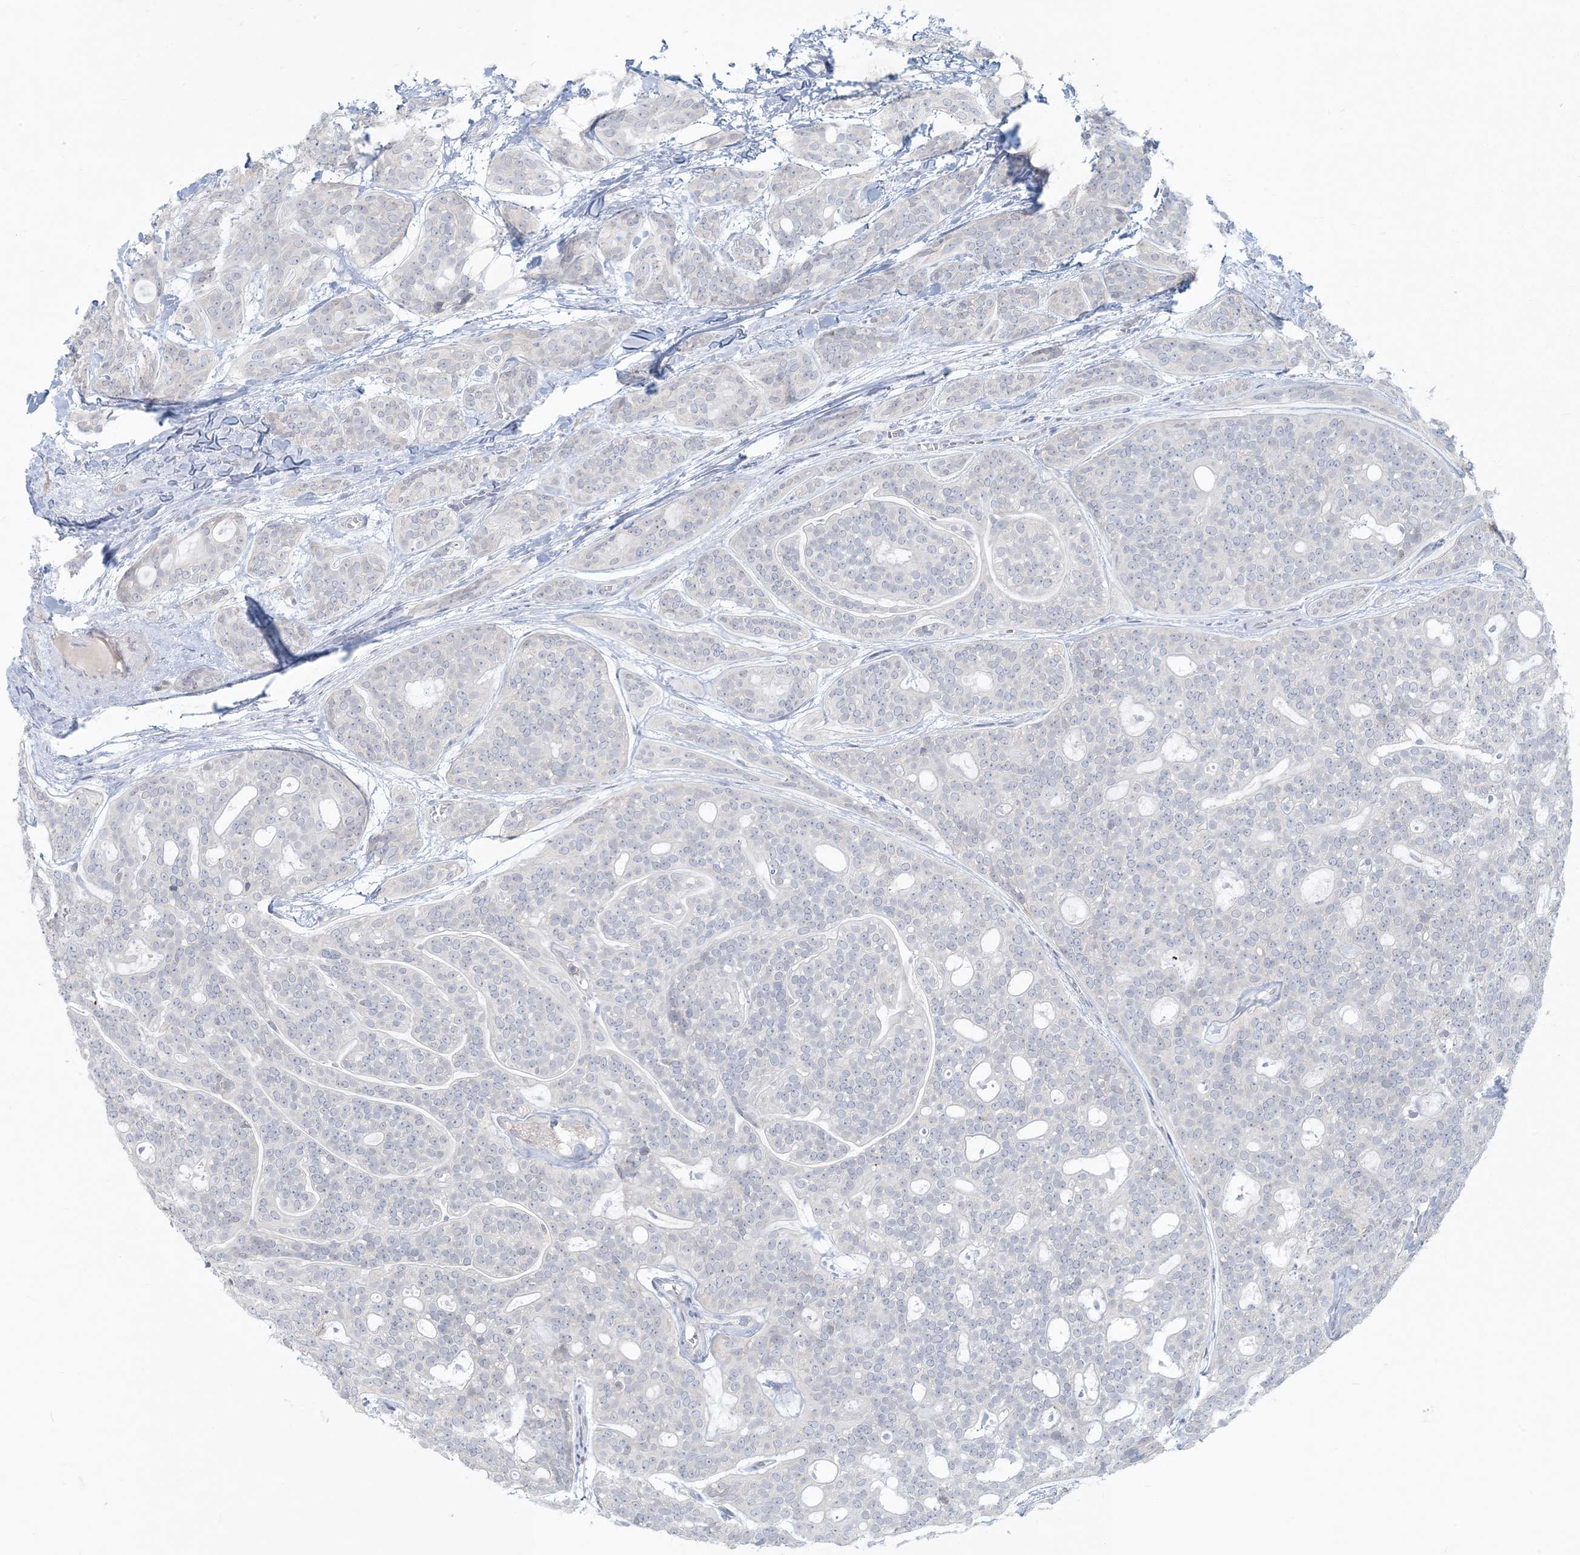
{"staining": {"intensity": "negative", "quantity": "none", "location": "none"}, "tissue": "head and neck cancer", "cell_type": "Tumor cells", "image_type": "cancer", "snomed": [{"axis": "morphology", "description": "Adenocarcinoma, NOS"}, {"axis": "topography", "description": "Head-Neck"}], "caption": "Tumor cells are negative for brown protein staining in head and neck cancer (adenocarcinoma).", "gene": "CTDNEP1", "patient": {"sex": "male", "age": 66}}